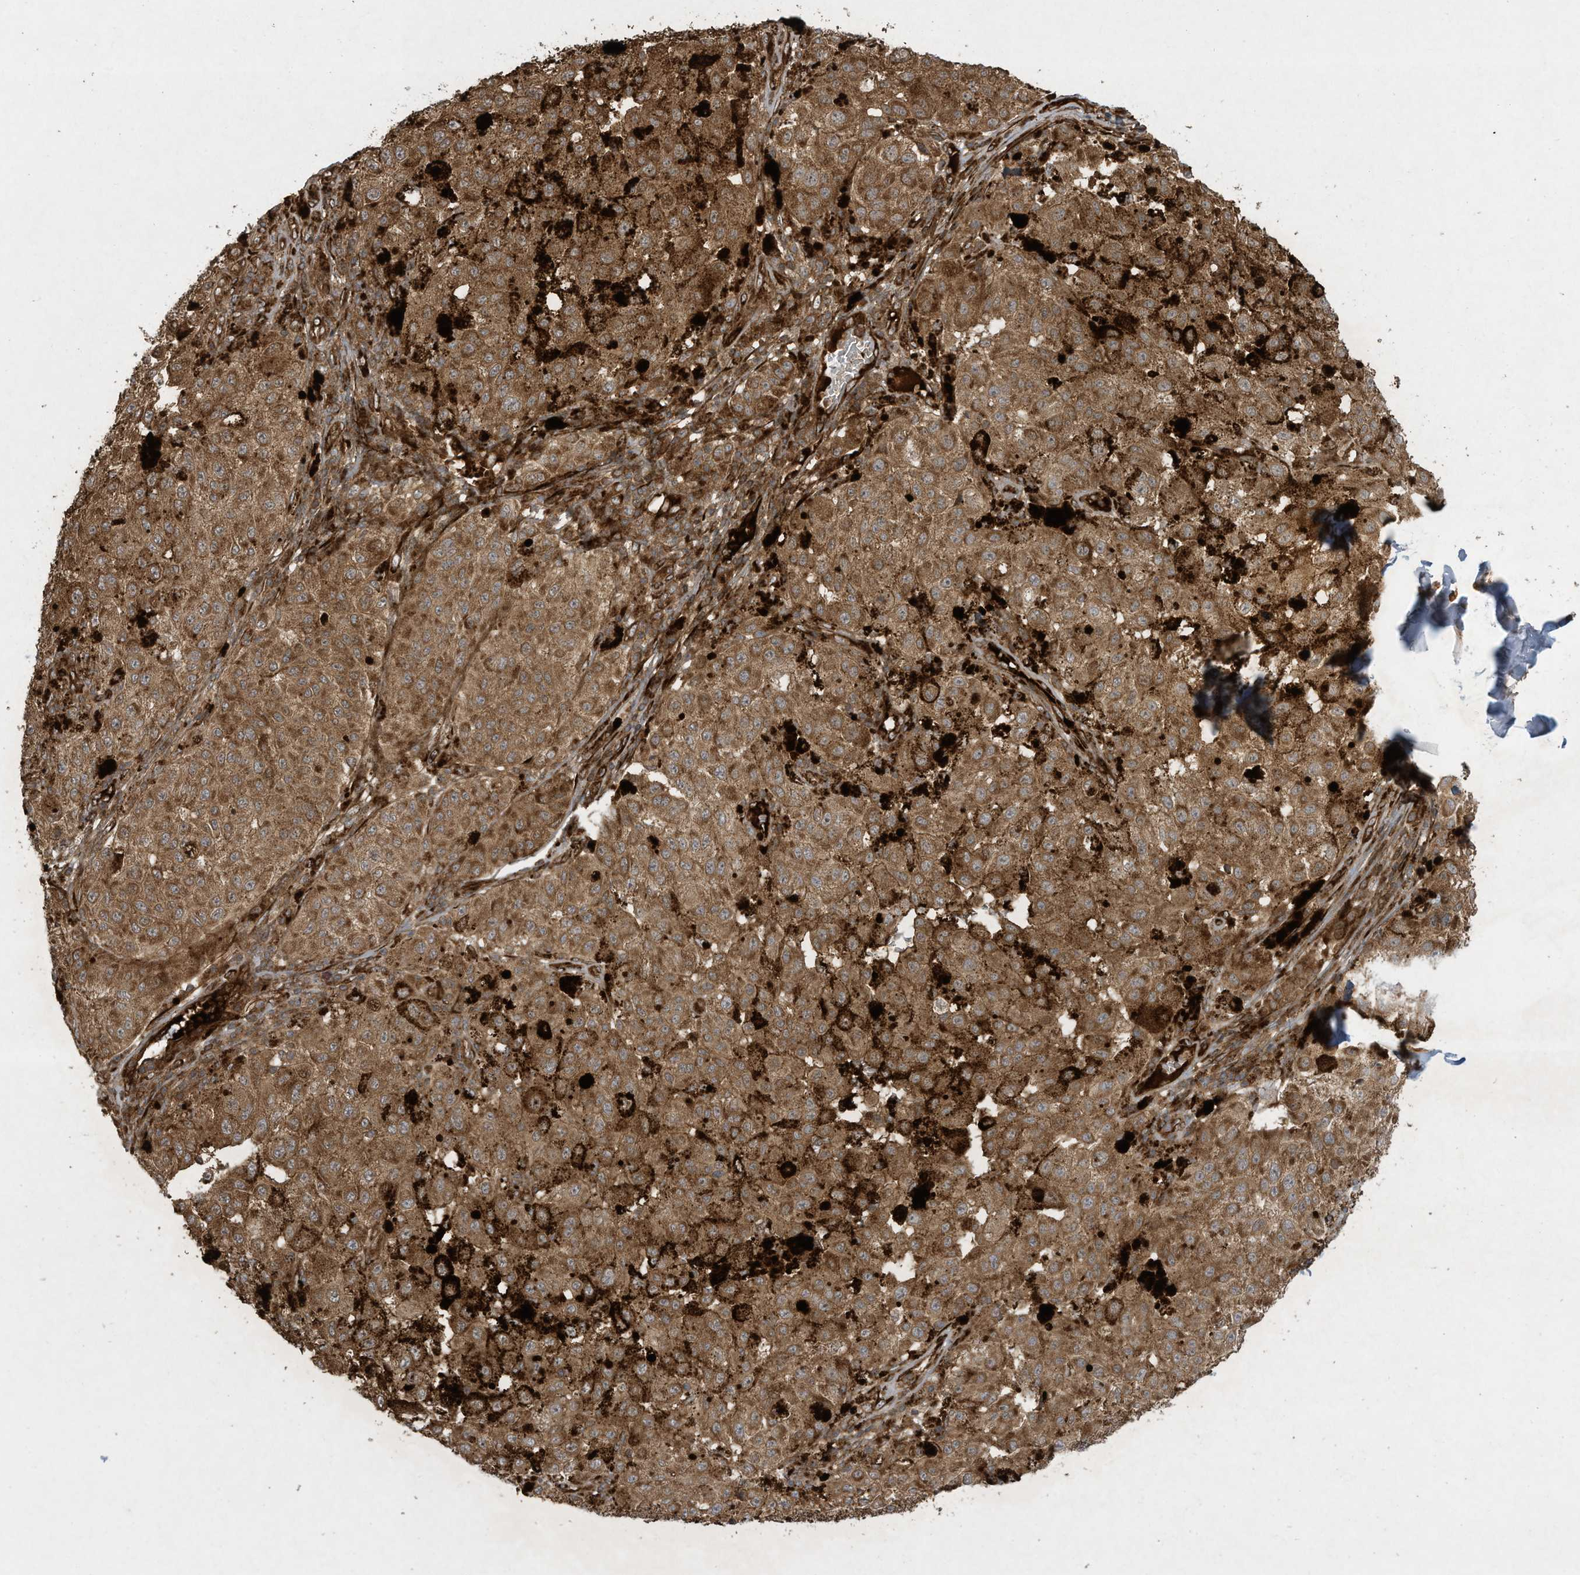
{"staining": {"intensity": "moderate", "quantity": ">75%", "location": "cytoplasmic/membranous"}, "tissue": "melanoma", "cell_type": "Tumor cells", "image_type": "cancer", "snomed": [{"axis": "morphology", "description": "Malignant melanoma, NOS"}, {"axis": "topography", "description": "Skin"}], "caption": "Immunohistochemistry (IHC) (DAB) staining of melanoma demonstrates moderate cytoplasmic/membranous protein positivity in about >75% of tumor cells. (DAB IHC with brightfield microscopy, high magnification).", "gene": "DDIT4", "patient": {"sex": "female", "age": 64}}